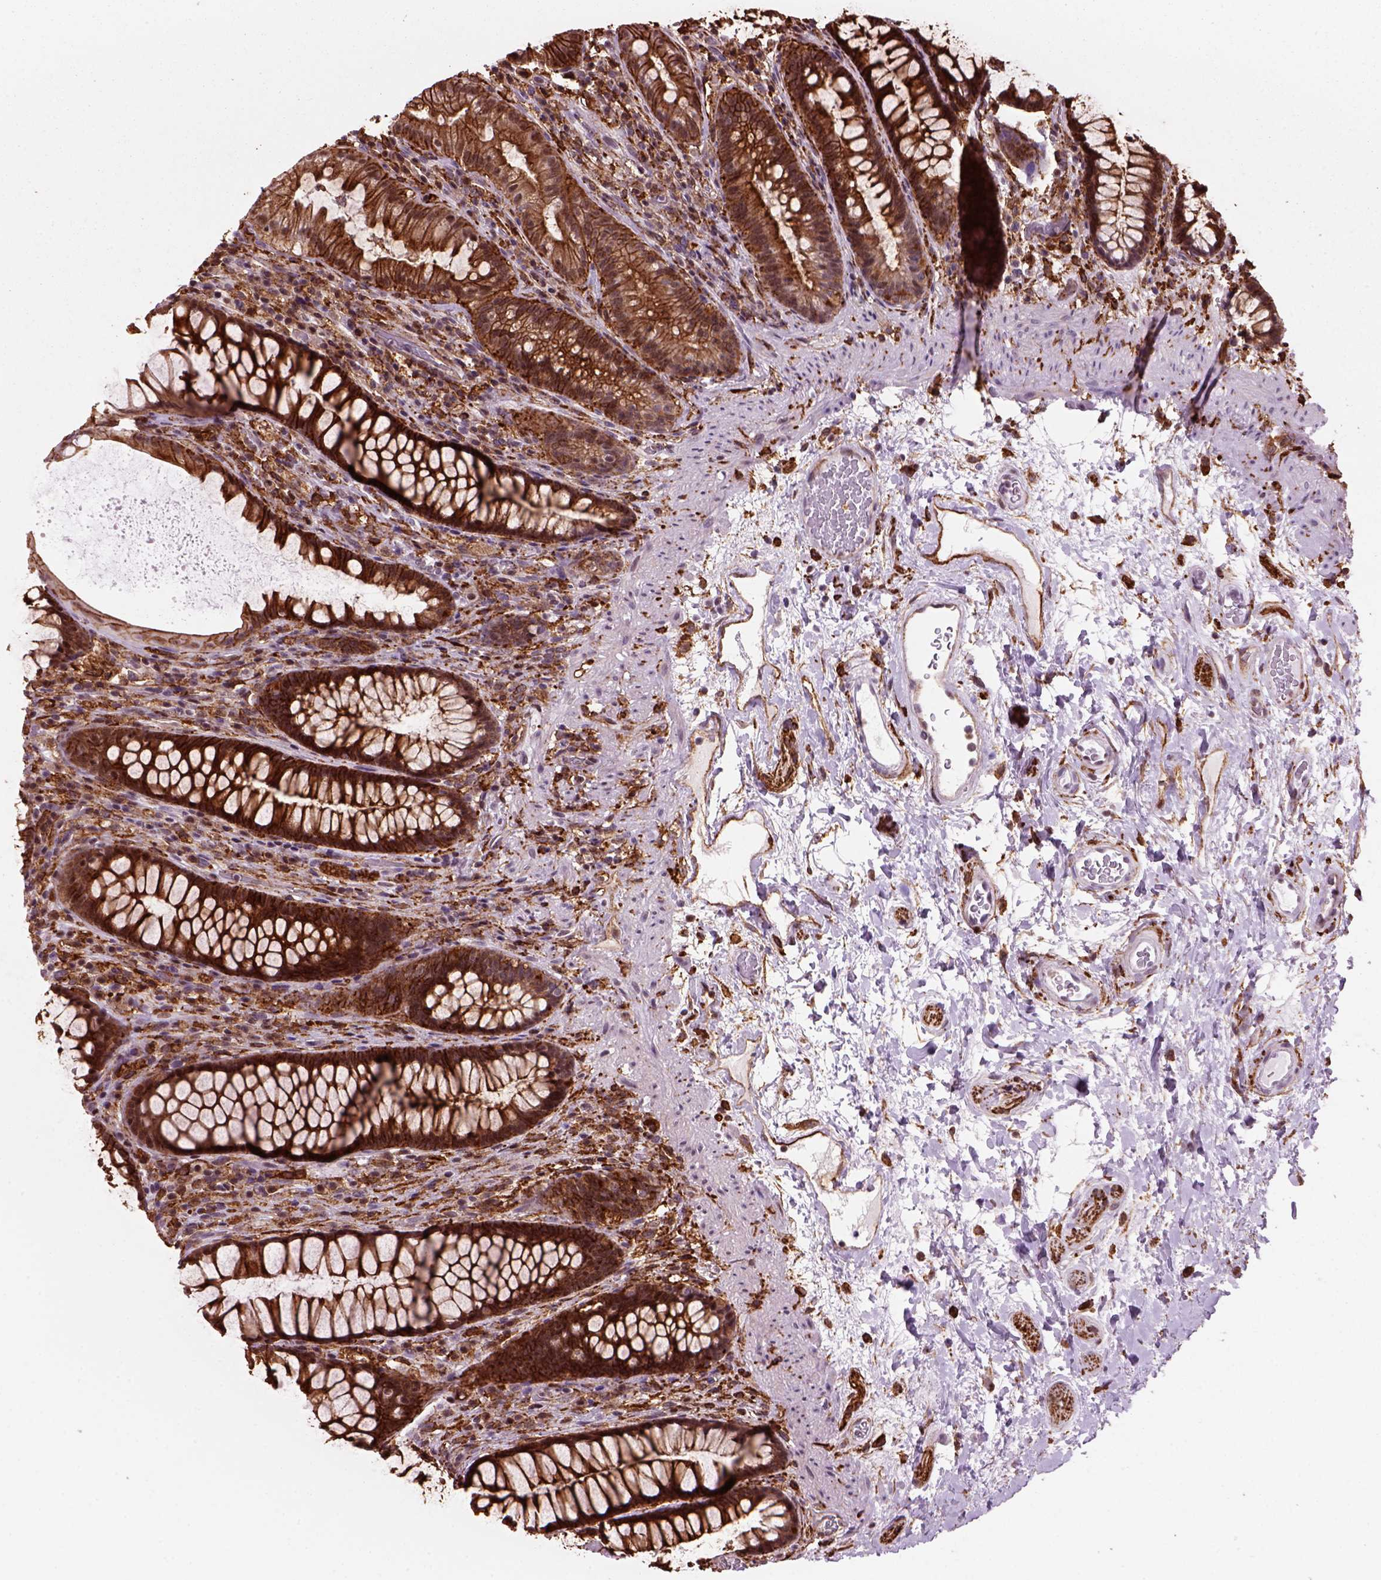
{"staining": {"intensity": "strong", "quantity": ">75%", "location": "cytoplasmic/membranous"}, "tissue": "rectum", "cell_type": "Glandular cells", "image_type": "normal", "snomed": [{"axis": "morphology", "description": "Normal tissue, NOS"}, {"axis": "topography", "description": "Rectum"}], "caption": "Glandular cells demonstrate strong cytoplasmic/membranous expression in approximately >75% of cells in unremarkable rectum. (Brightfield microscopy of DAB IHC at high magnification).", "gene": "MARCKS", "patient": {"sex": "male", "age": 72}}